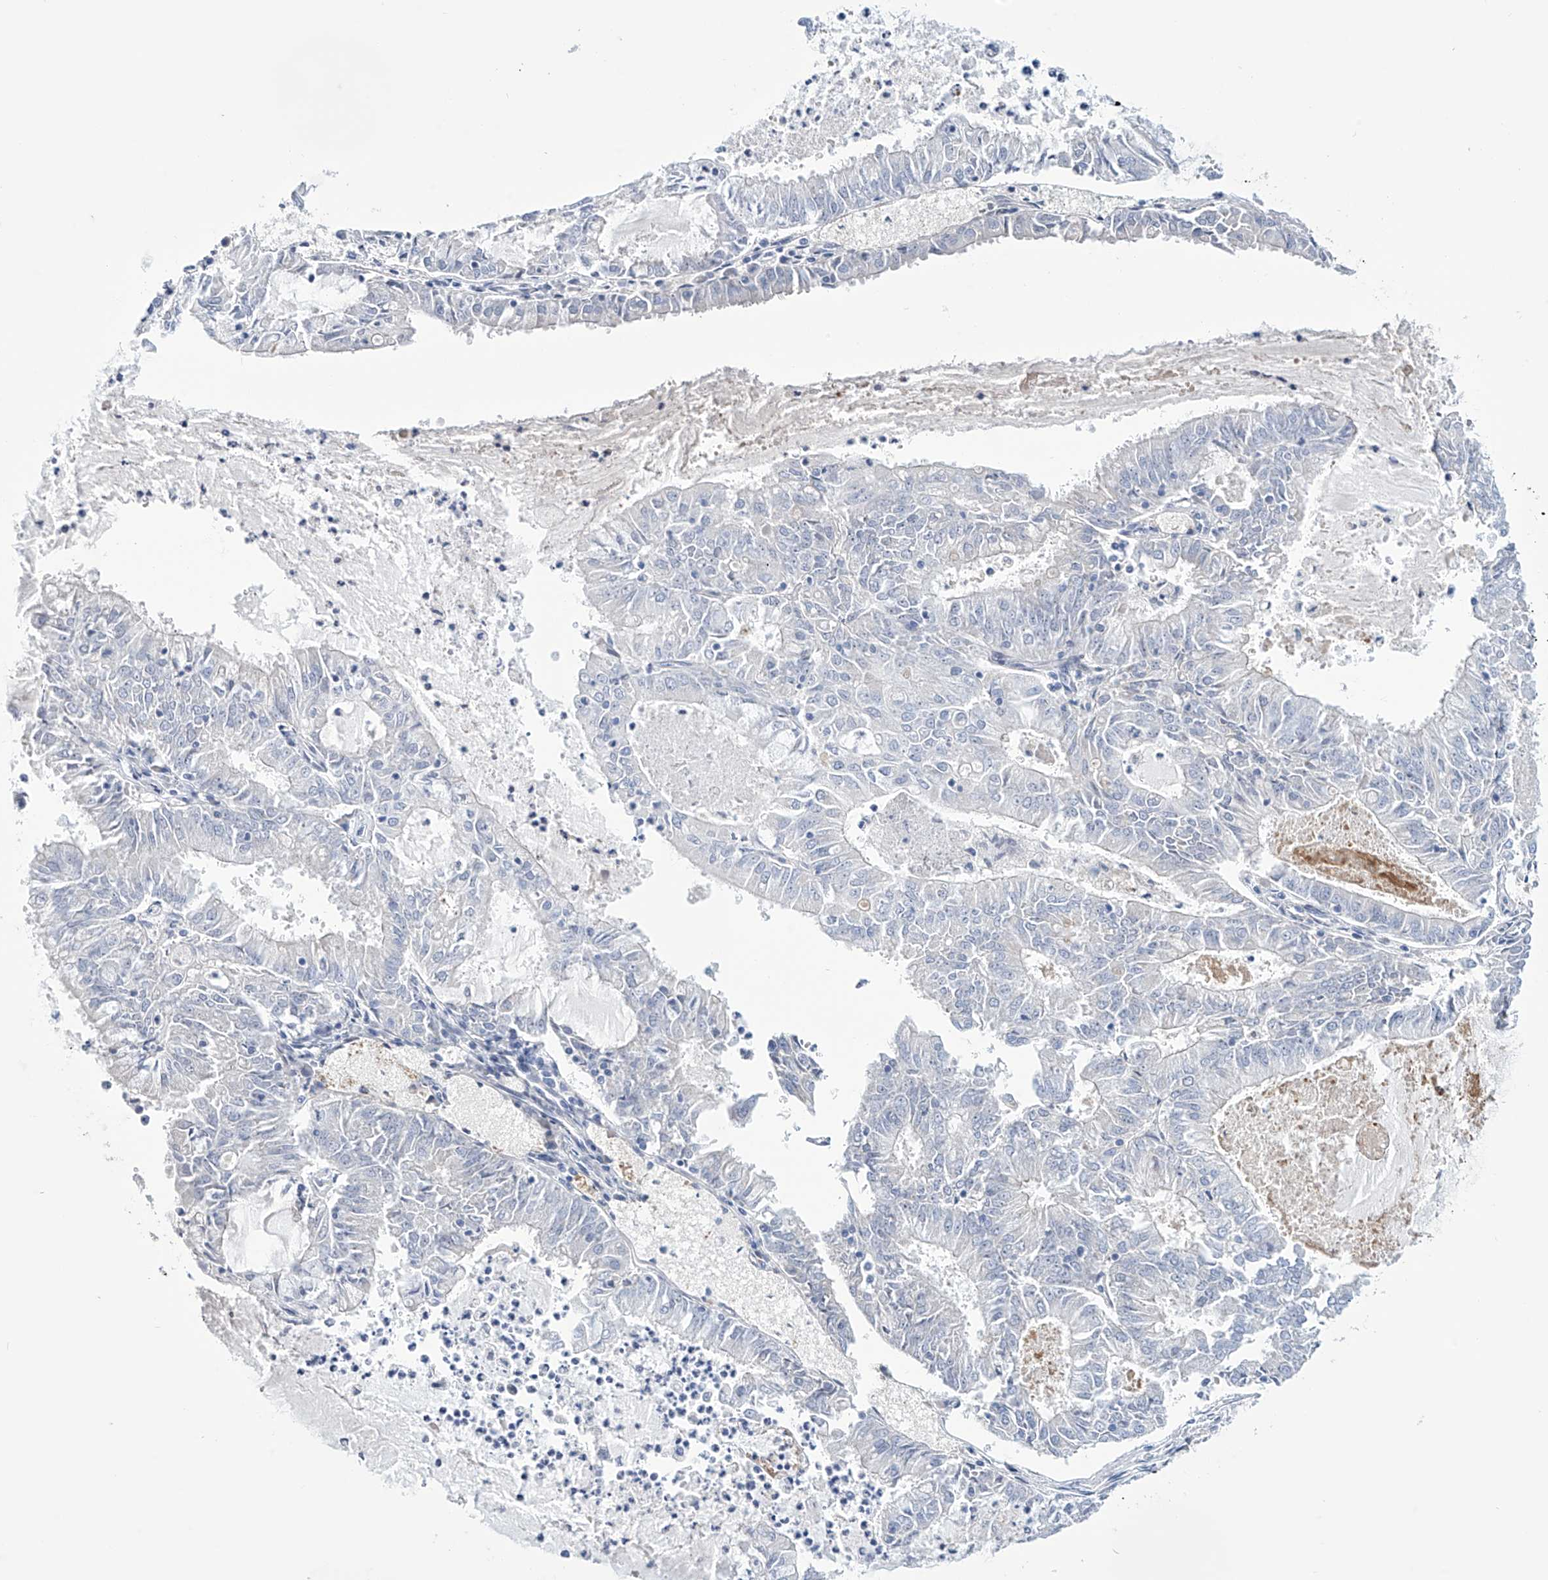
{"staining": {"intensity": "negative", "quantity": "none", "location": "none"}, "tissue": "endometrial cancer", "cell_type": "Tumor cells", "image_type": "cancer", "snomed": [{"axis": "morphology", "description": "Adenocarcinoma, NOS"}, {"axis": "topography", "description": "Endometrium"}], "caption": "IHC image of human endometrial cancer (adenocarcinoma) stained for a protein (brown), which exhibits no expression in tumor cells.", "gene": "TRIM60", "patient": {"sex": "female", "age": 57}}